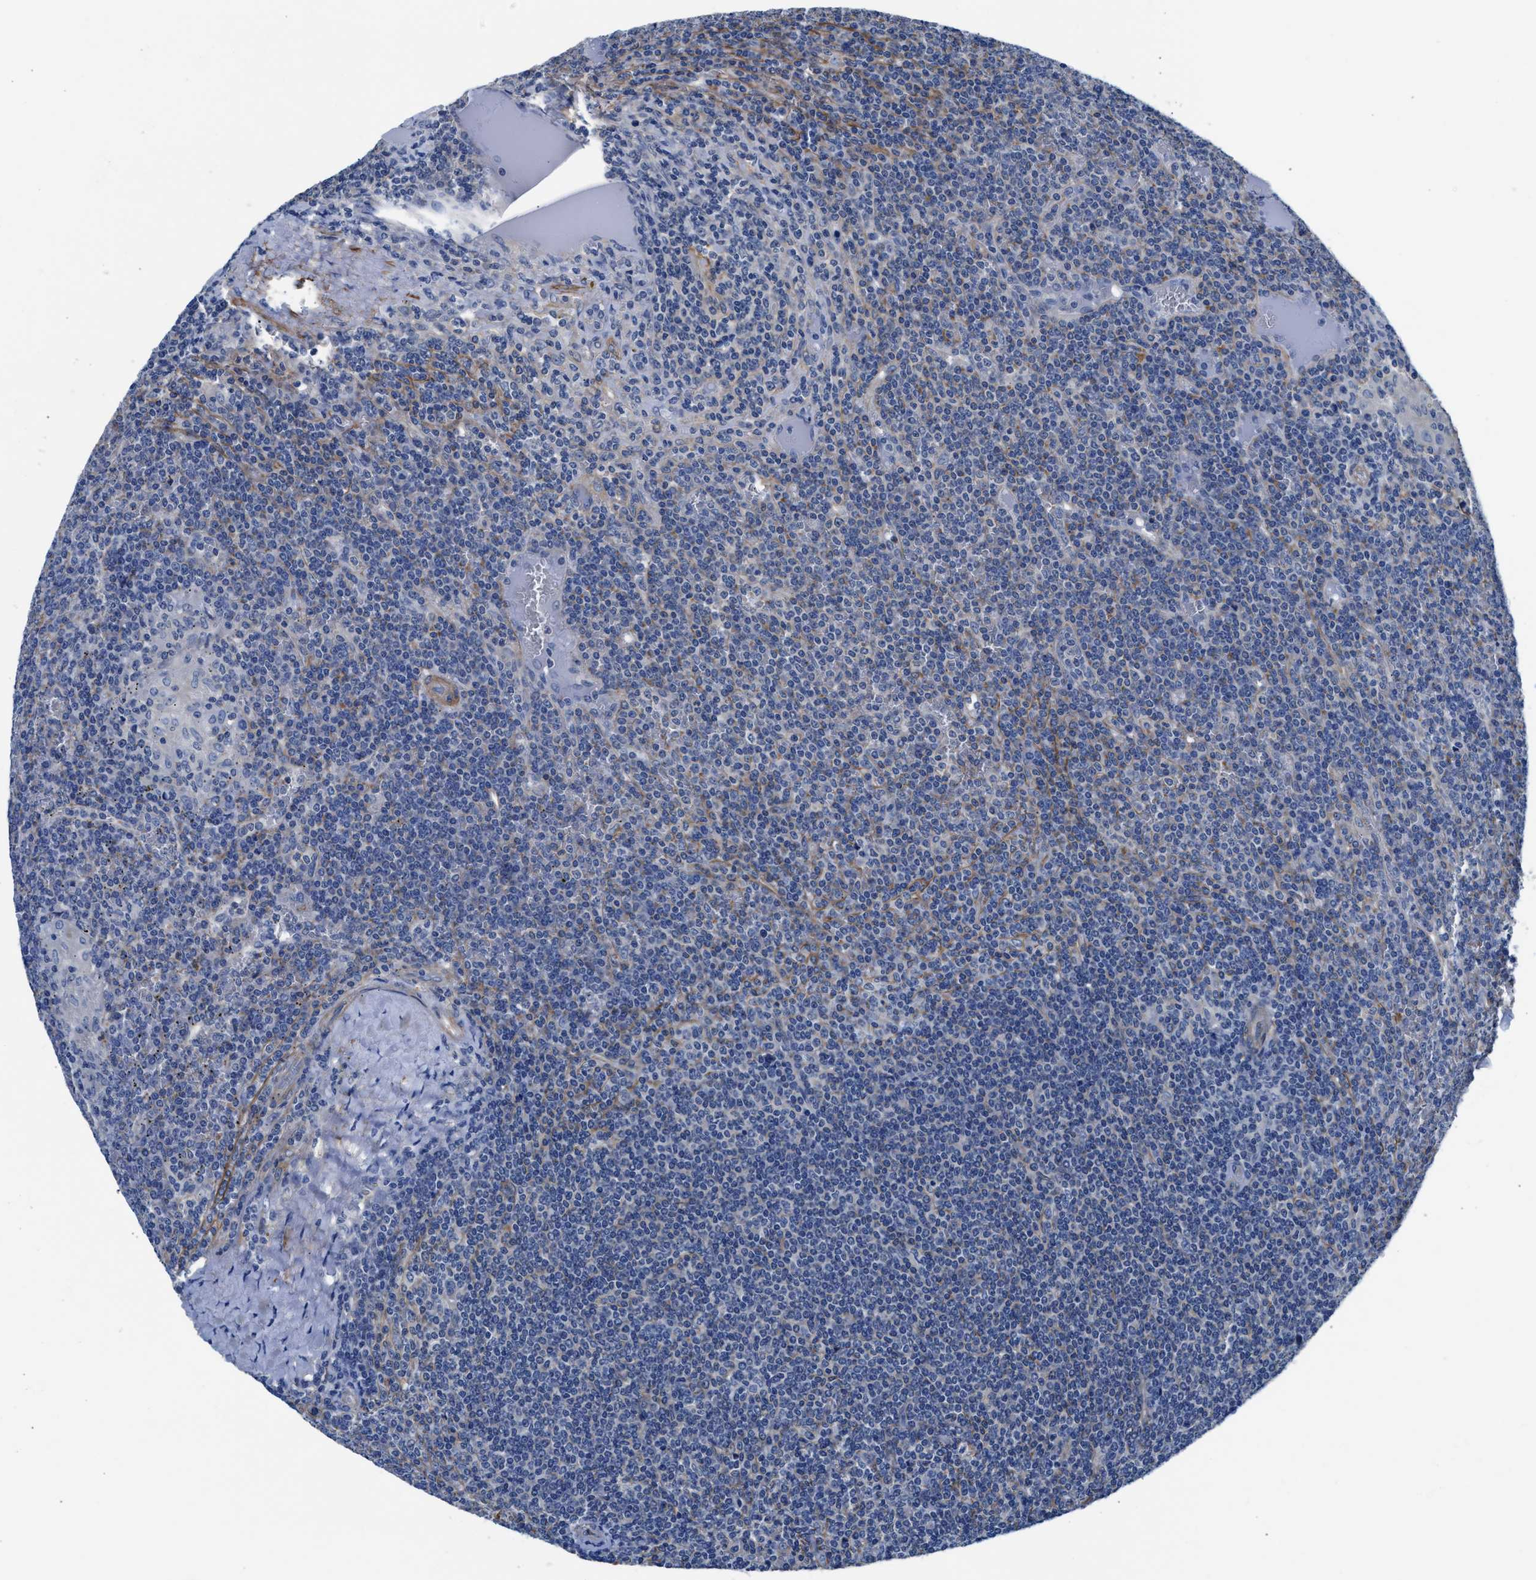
{"staining": {"intensity": "negative", "quantity": "none", "location": "none"}, "tissue": "lymphoma", "cell_type": "Tumor cells", "image_type": "cancer", "snomed": [{"axis": "morphology", "description": "Malignant lymphoma, non-Hodgkin's type, Low grade"}, {"axis": "topography", "description": "Spleen"}], "caption": "Micrograph shows no significant protein staining in tumor cells of lymphoma.", "gene": "PARG", "patient": {"sex": "female", "age": 19}}